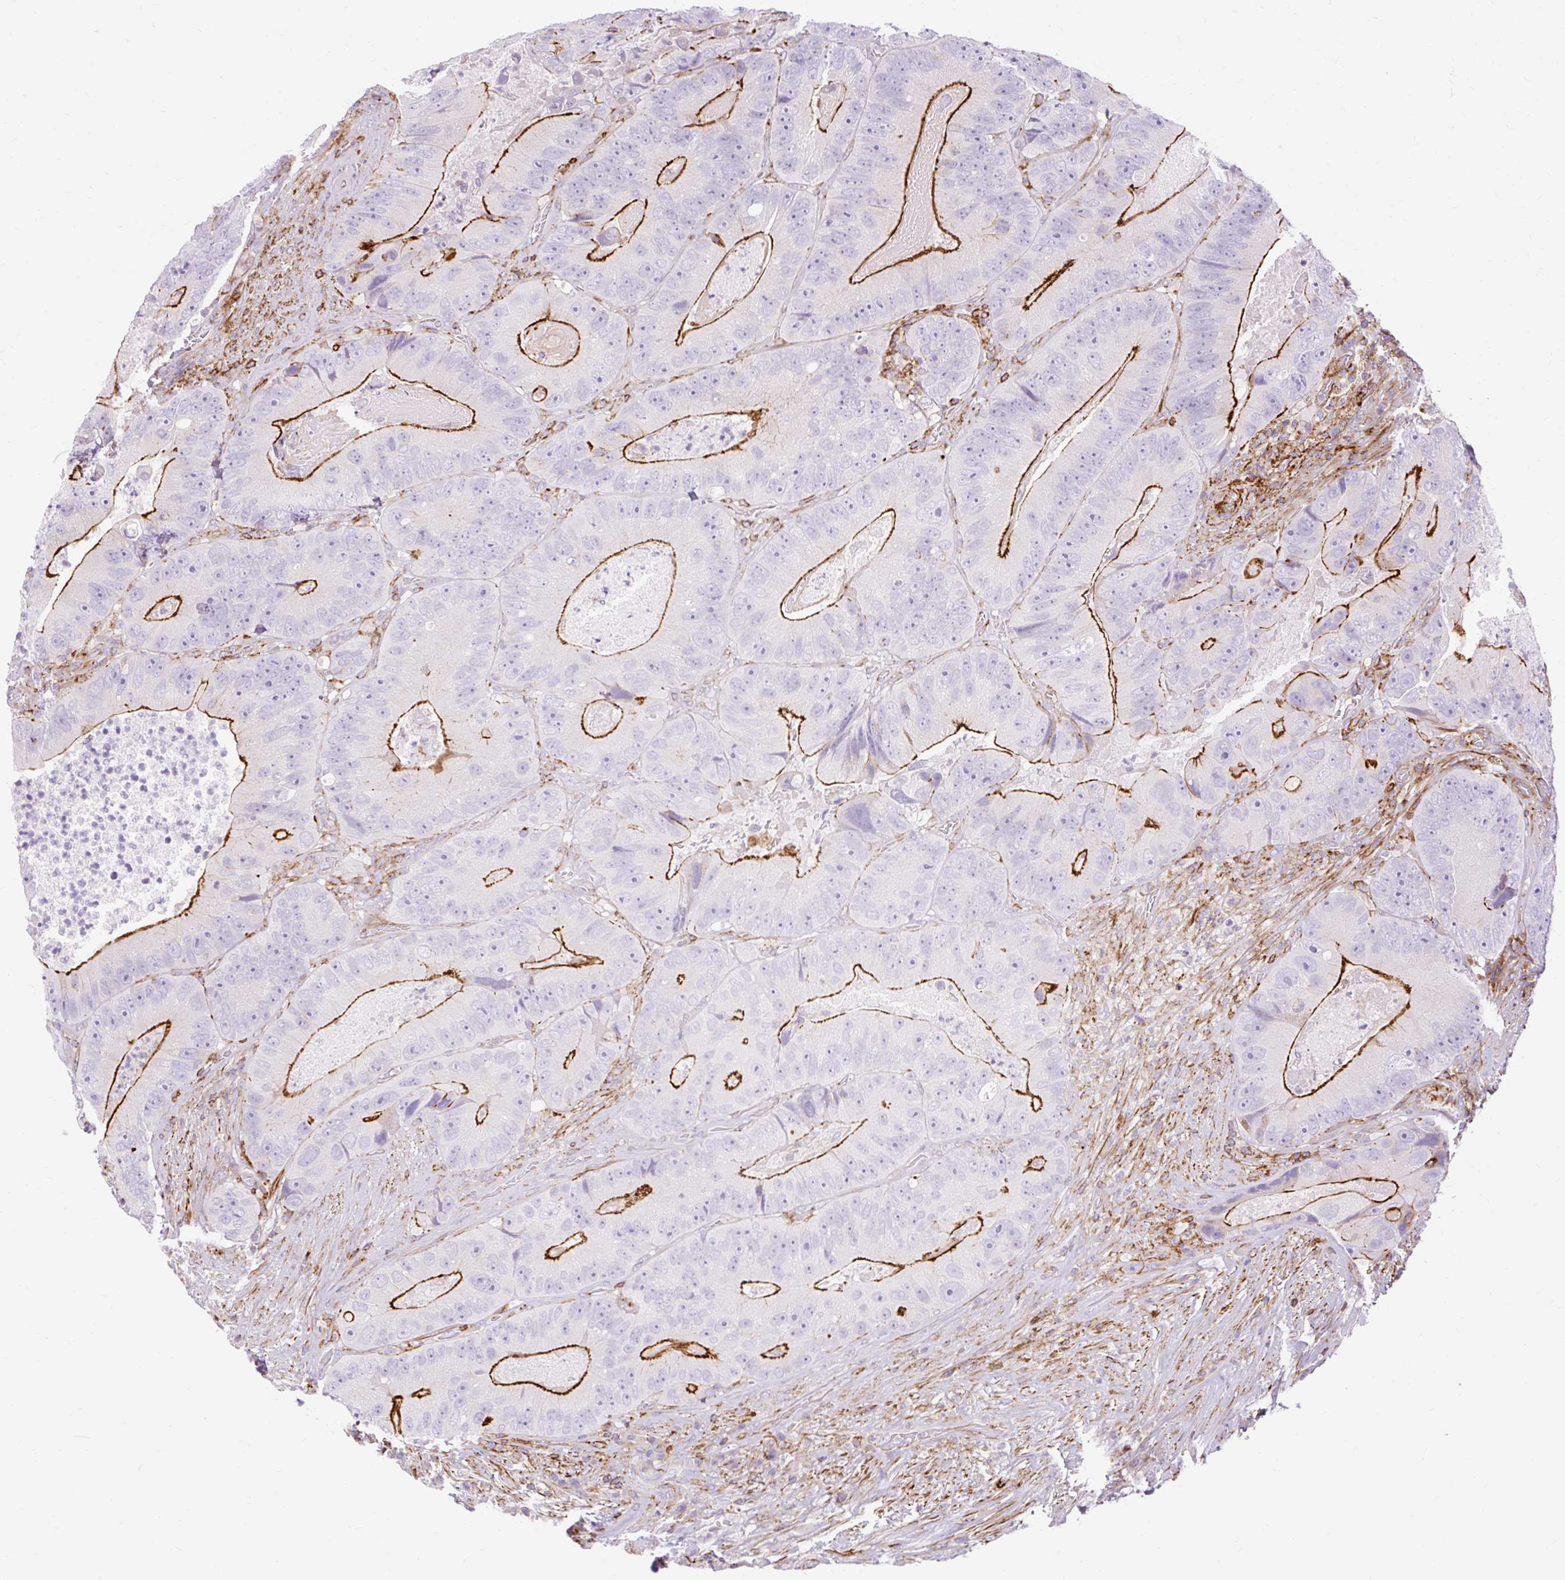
{"staining": {"intensity": "strong", "quantity": "25%-75%", "location": "cytoplasmic/membranous"}, "tissue": "colorectal cancer", "cell_type": "Tumor cells", "image_type": "cancer", "snomed": [{"axis": "morphology", "description": "Adenocarcinoma, NOS"}, {"axis": "topography", "description": "Colon"}], "caption": "Tumor cells display strong cytoplasmic/membranous expression in approximately 25%-75% of cells in adenocarcinoma (colorectal).", "gene": "CORO7-PAM16", "patient": {"sex": "female", "age": 86}}